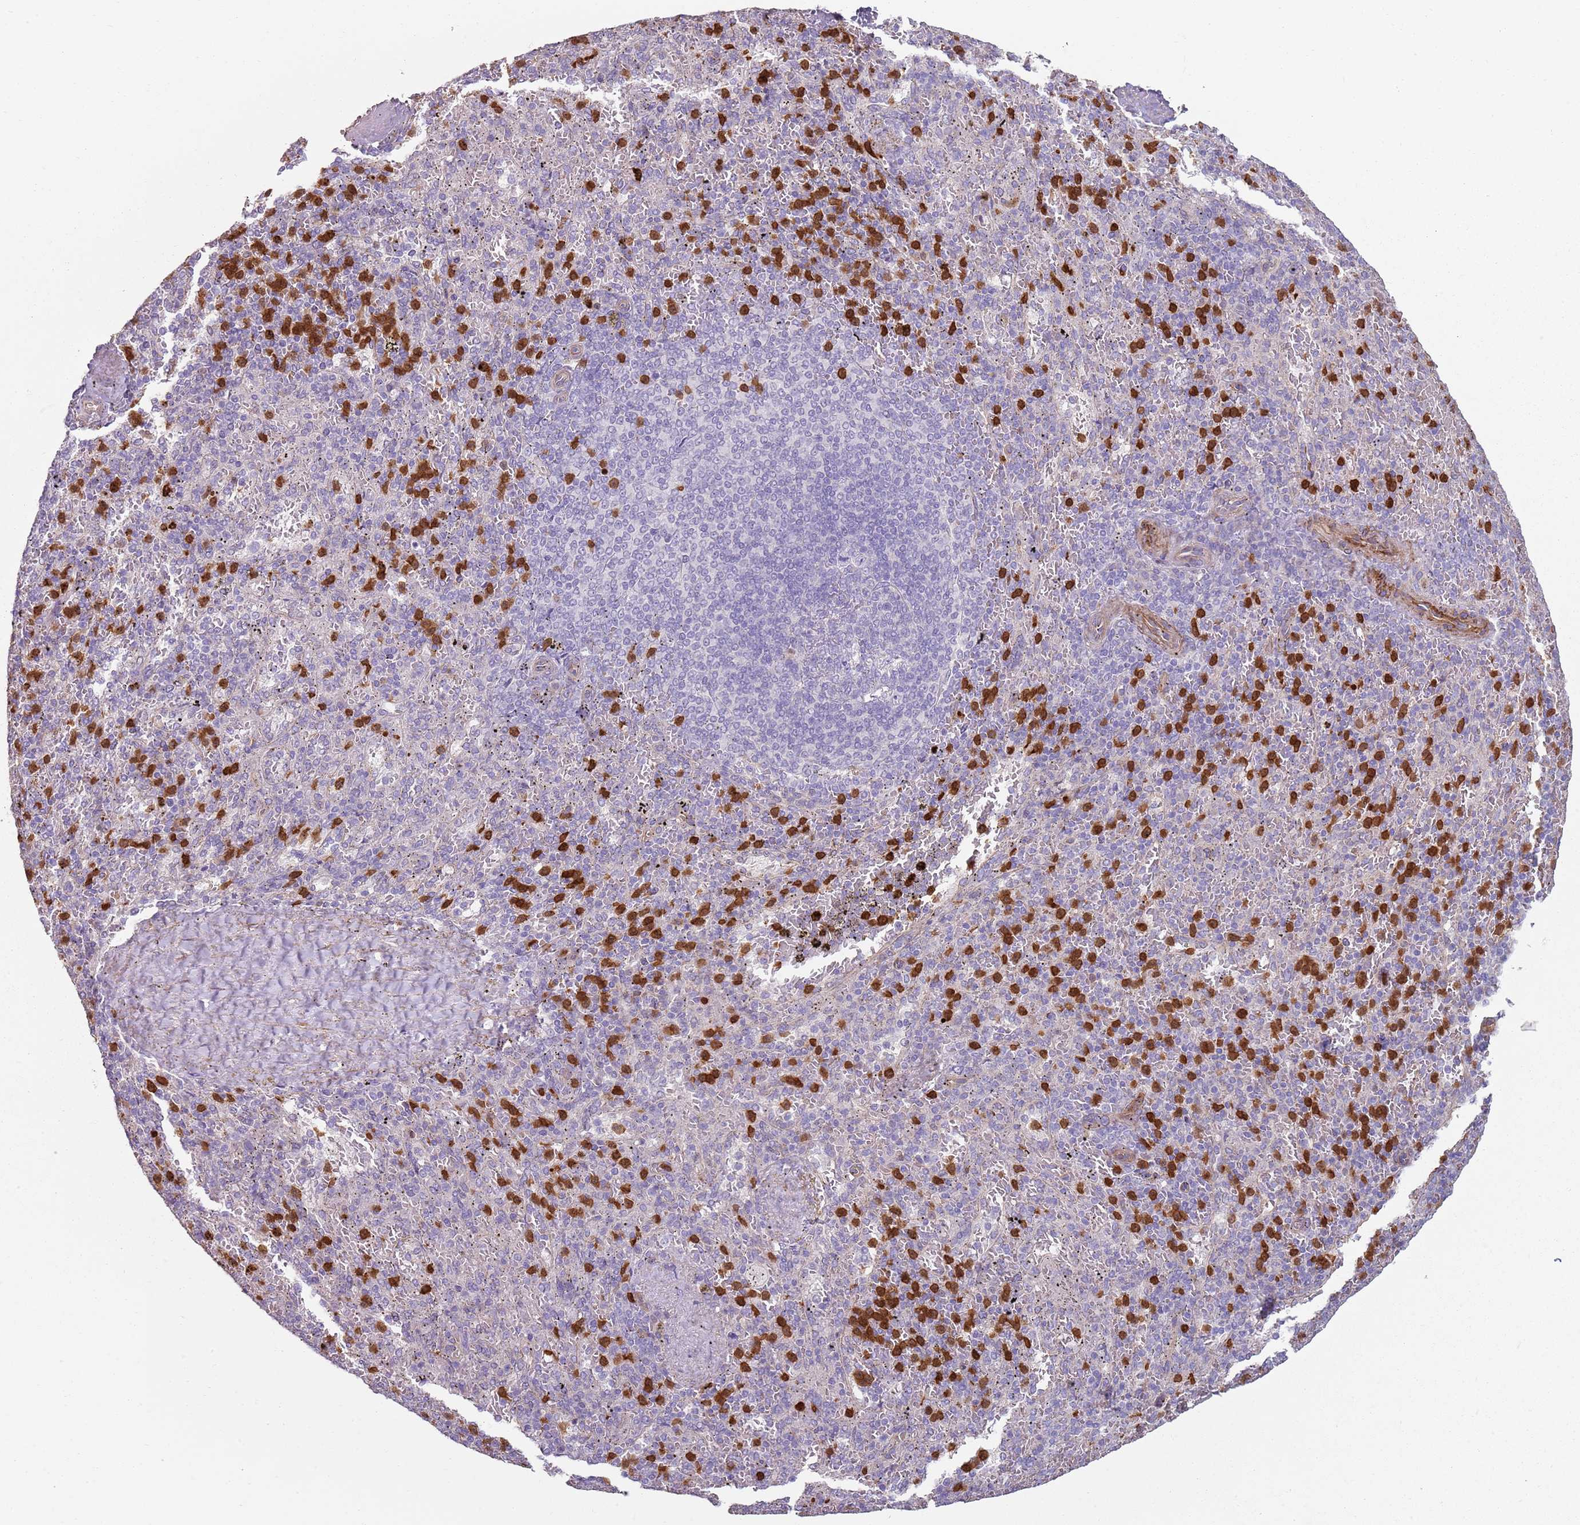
{"staining": {"intensity": "strong", "quantity": "25%-75%", "location": "cytoplasmic/membranous"}, "tissue": "spleen", "cell_type": "Cells in red pulp", "image_type": "normal", "snomed": [{"axis": "morphology", "description": "Normal tissue, NOS"}, {"axis": "topography", "description": "Spleen"}], "caption": "The micrograph displays immunohistochemical staining of normal spleen. There is strong cytoplasmic/membranous staining is seen in approximately 25%-75% of cells in red pulp.", "gene": "PHLPP2", "patient": {"sex": "male", "age": 82}}